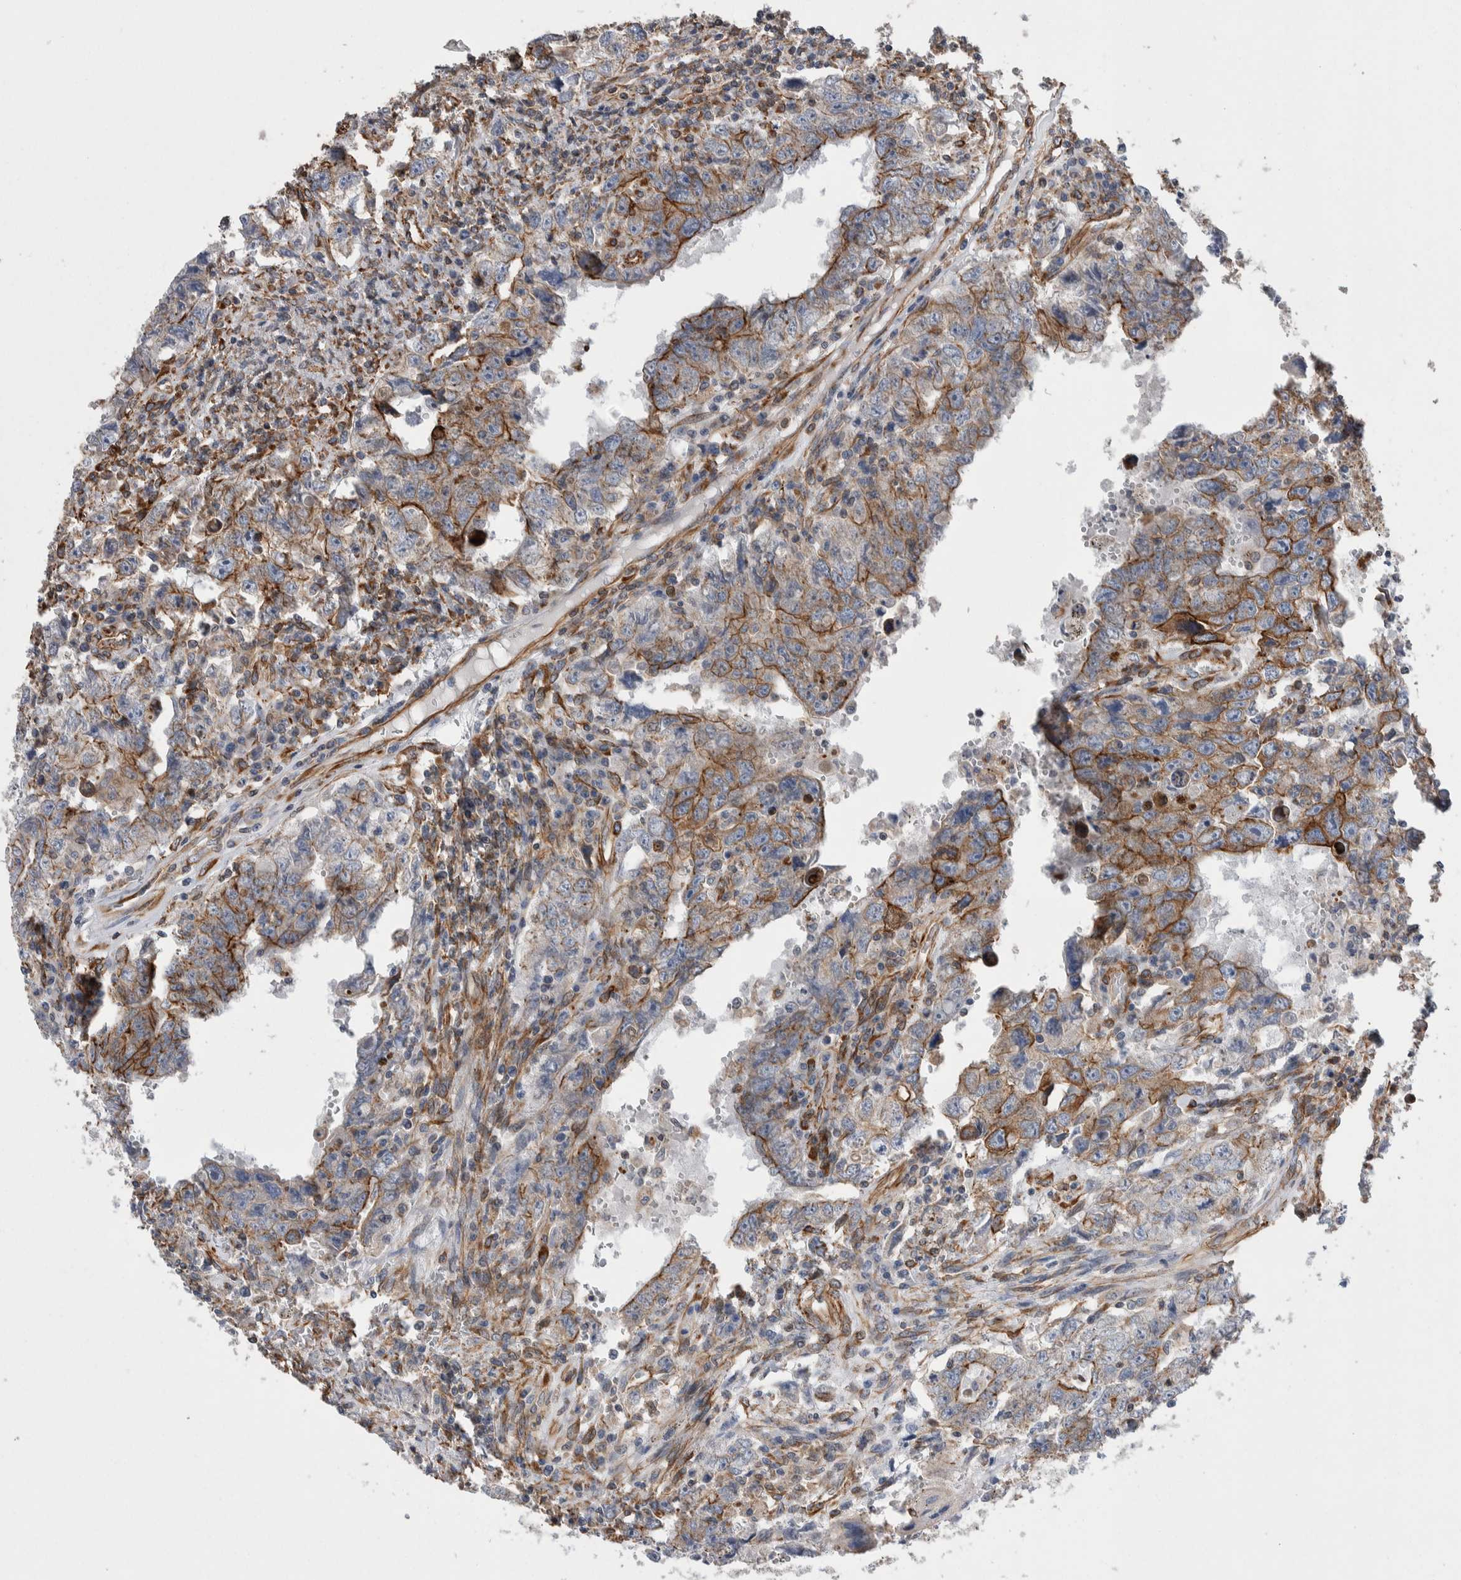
{"staining": {"intensity": "moderate", "quantity": "25%-75%", "location": "cytoplasmic/membranous"}, "tissue": "testis cancer", "cell_type": "Tumor cells", "image_type": "cancer", "snomed": [{"axis": "morphology", "description": "Carcinoma, Embryonal, NOS"}, {"axis": "topography", "description": "Testis"}], "caption": "A high-resolution micrograph shows immunohistochemistry (IHC) staining of testis cancer, which reveals moderate cytoplasmic/membranous positivity in approximately 25%-75% of tumor cells.", "gene": "KIF12", "patient": {"sex": "male", "age": 26}}